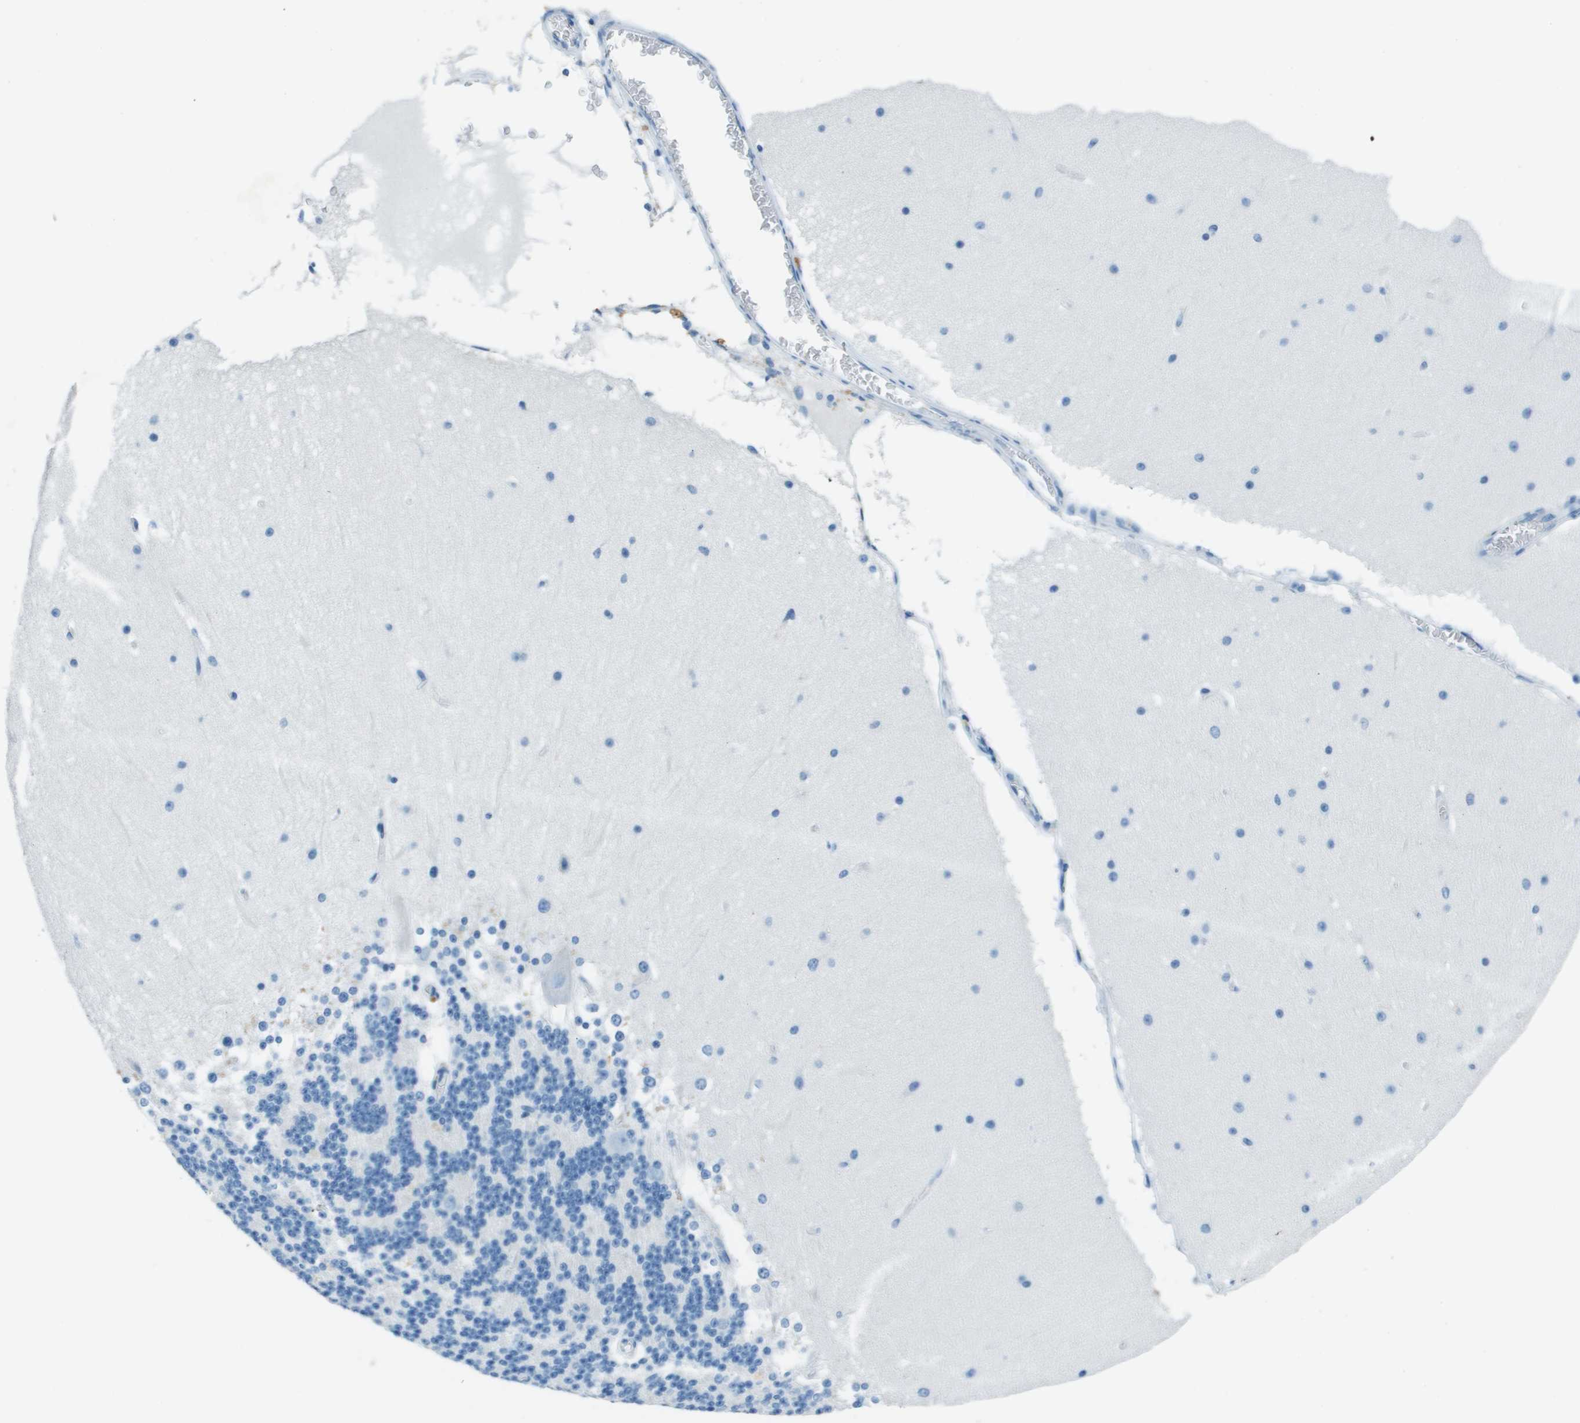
{"staining": {"intensity": "negative", "quantity": "none", "location": "none"}, "tissue": "cerebellum", "cell_type": "Cells in granular layer", "image_type": "normal", "snomed": [{"axis": "morphology", "description": "Normal tissue, NOS"}, {"axis": "topography", "description": "Cerebellum"}], "caption": "Cells in granular layer are negative for protein expression in benign human cerebellum. The staining is performed using DAB brown chromogen with nuclei counter-stained in using hematoxylin.", "gene": "SLC16A10", "patient": {"sex": "female", "age": 19}}